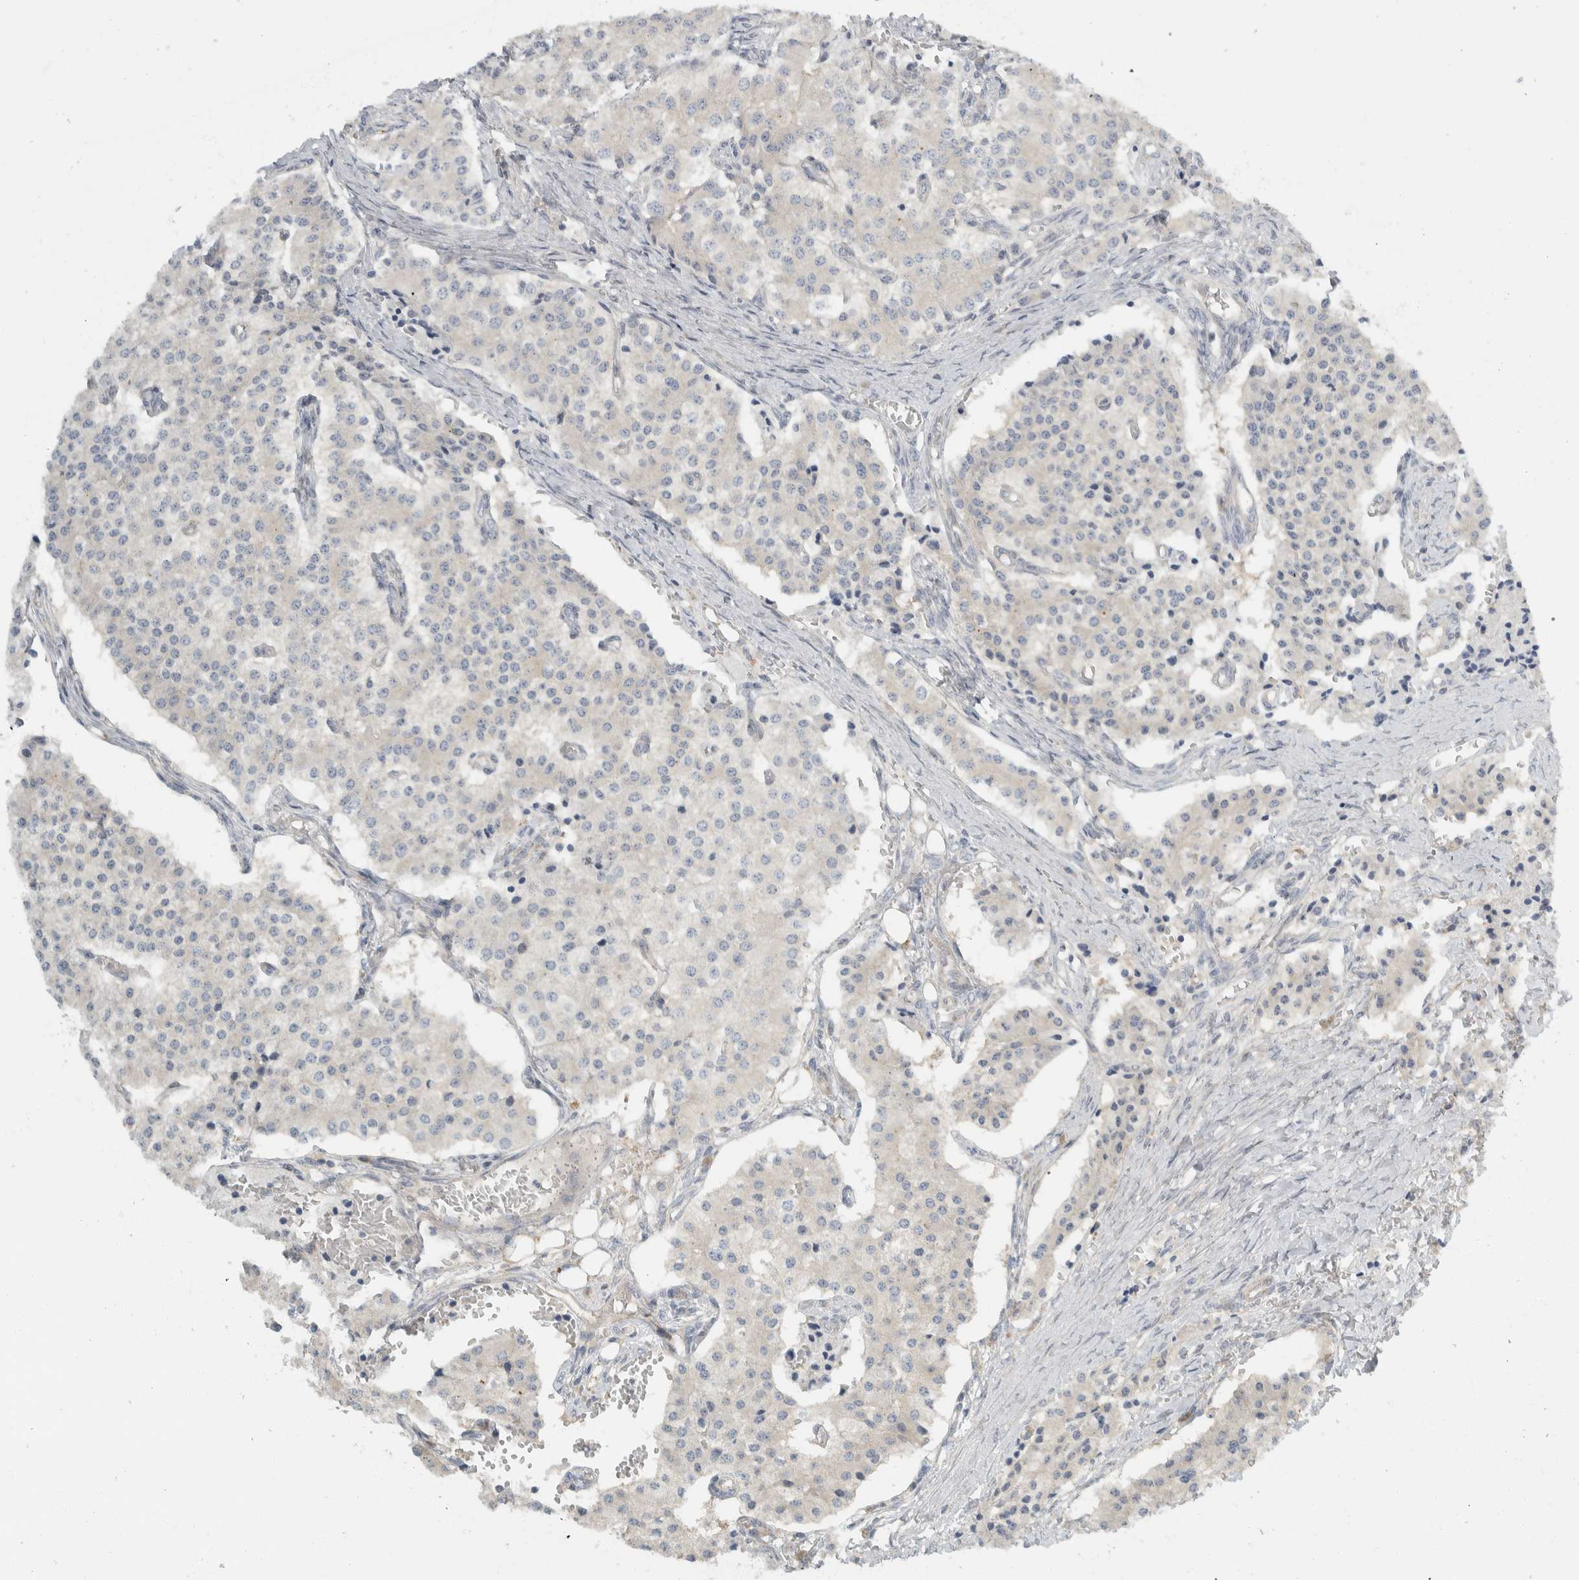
{"staining": {"intensity": "negative", "quantity": "none", "location": "none"}, "tissue": "carcinoid", "cell_type": "Tumor cells", "image_type": "cancer", "snomed": [{"axis": "morphology", "description": "Carcinoid, malignant, NOS"}, {"axis": "topography", "description": "Colon"}], "caption": "IHC photomicrograph of neoplastic tissue: human carcinoid stained with DAB displays no significant protein positivity in tumor cells.", "gene": "HGS", "patient": {"sex": "female", "age": 52}}